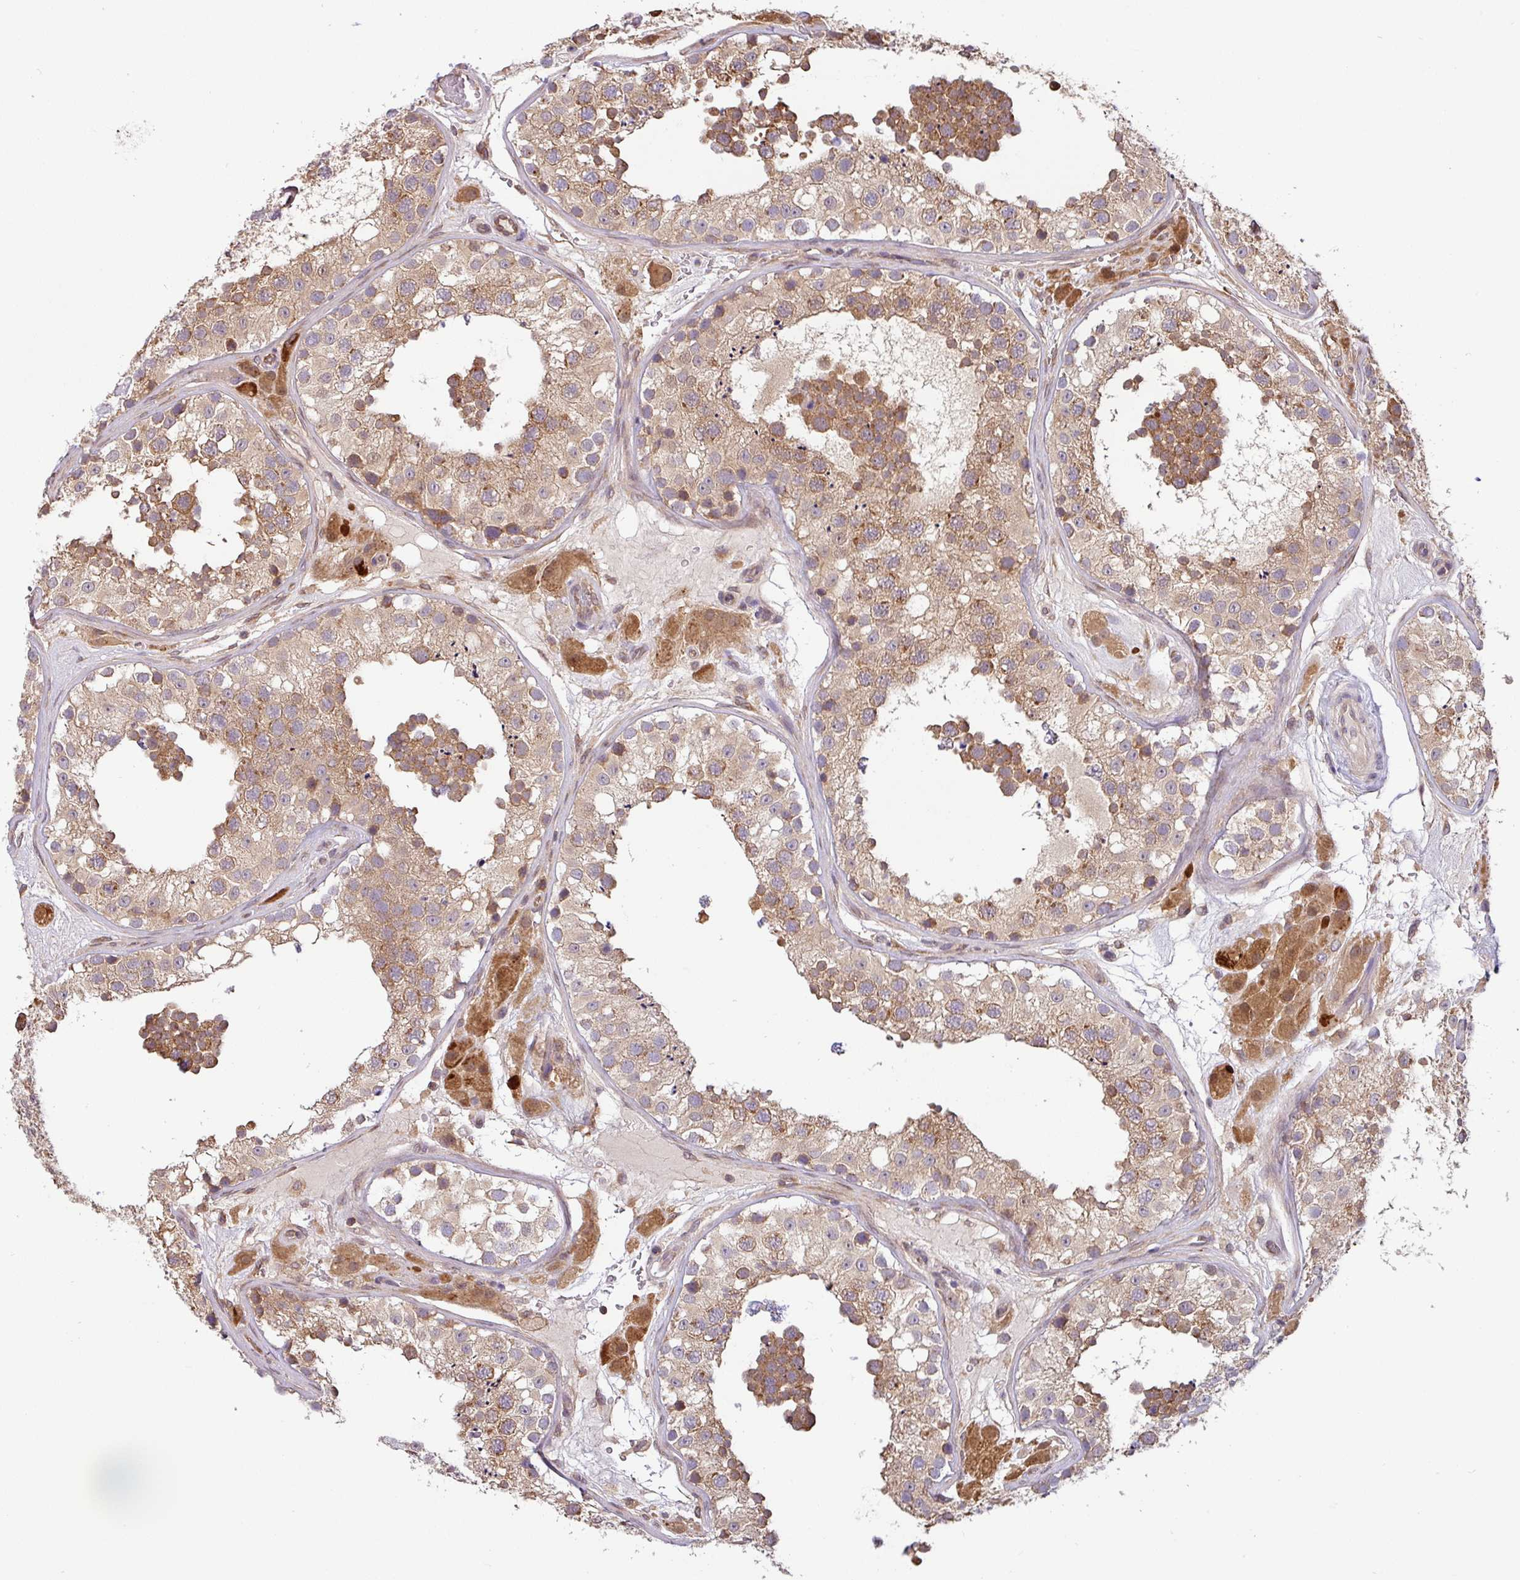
{"staining": {"intensity": "moderate", "quantity": ">75%", "location": "cytoplasmic/membranous"}, "tissue": "testis", "cell_type": "Cells in seminiferous ducts", "image_type": "normal", "snomed": [{"axis": "morphology", "description": "Normal tissue, NOS"}, {"axis": "topography", "description": "Testis"}], "caption": "Moderate cytoplasmic/membranous staining for a protein is identified in approximately >75% of cells in seminiferous ducts of normal testis using immunohistochemistry.", "gene": "SHB", "patient": {"sex": "male", "age": 26}}